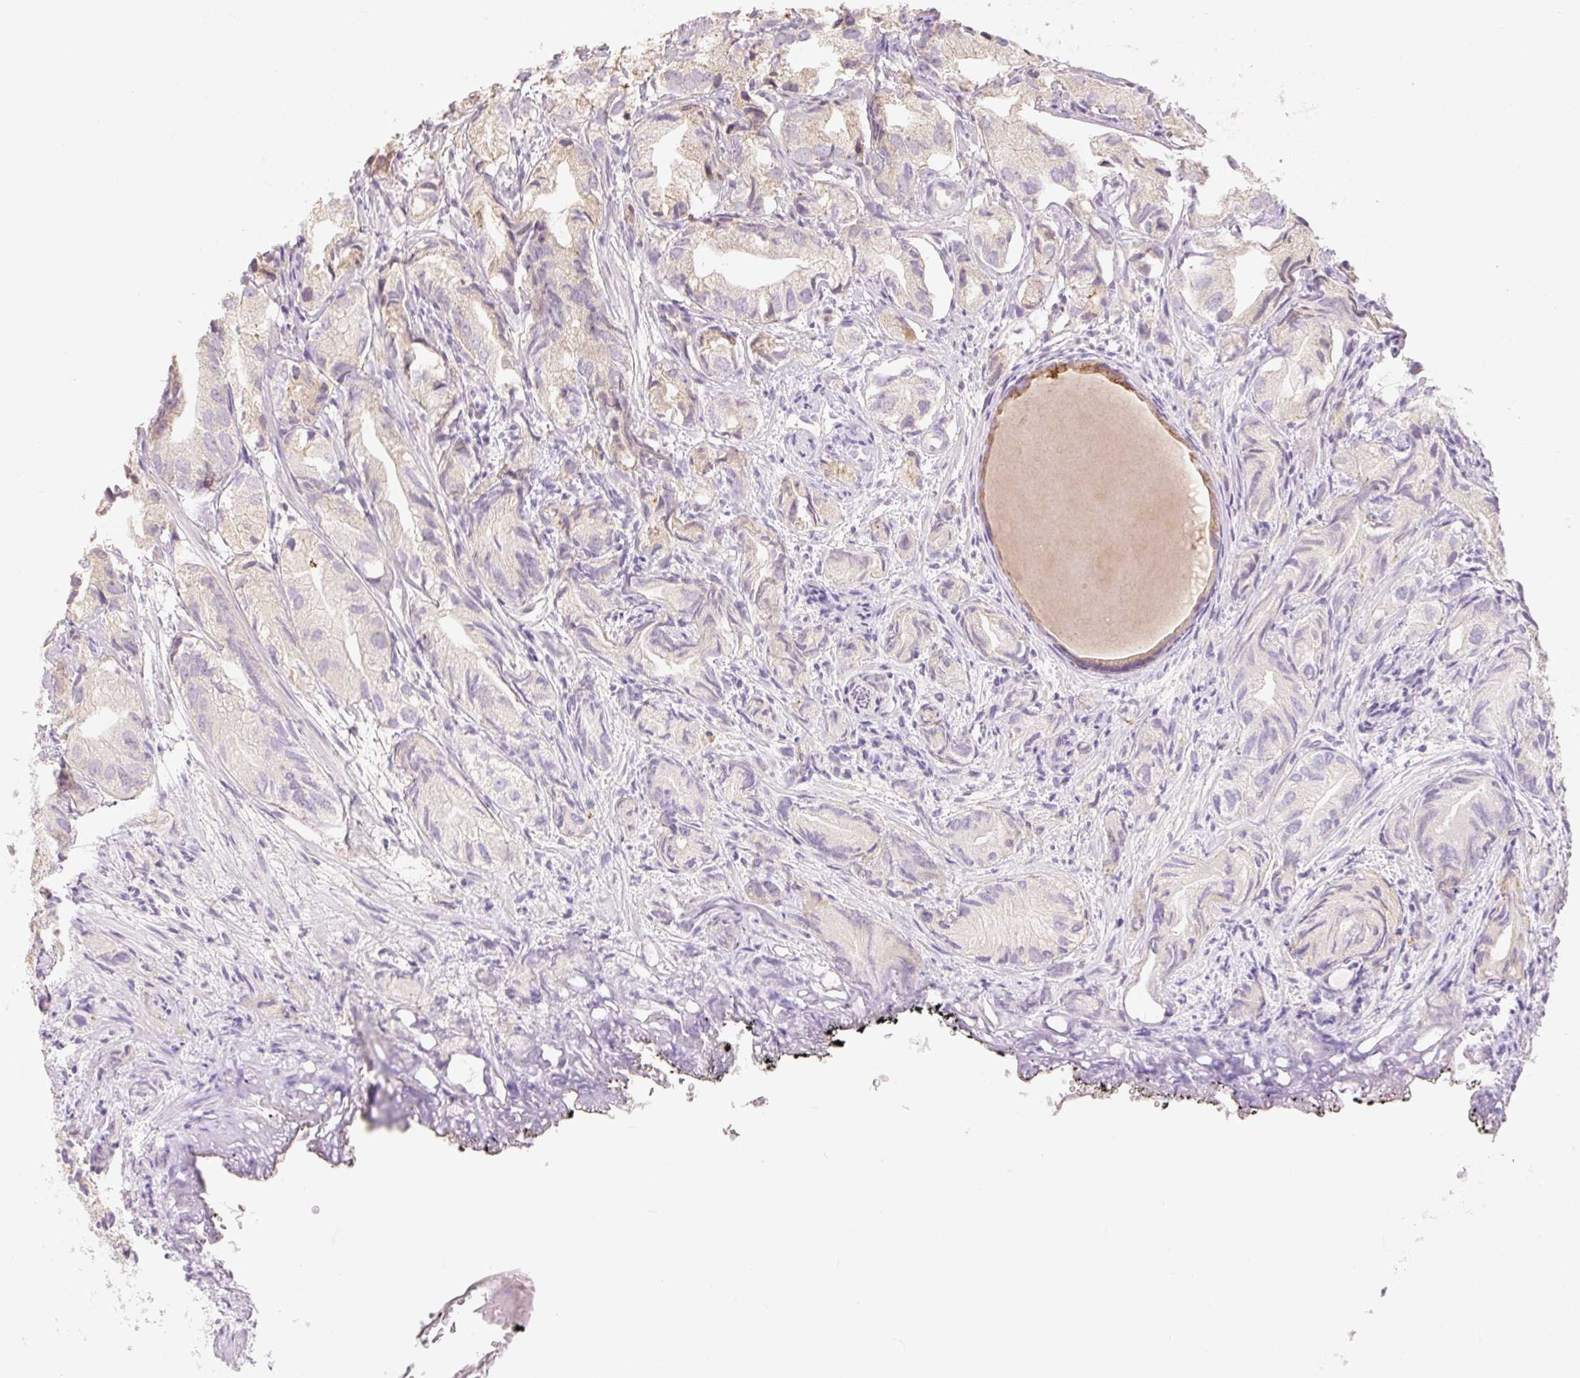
{"staining": {"intensity": "negative", "quantity": "none", "location": "none"}, "tissue": "prostate cancer", "cell_type": "Tumor cells", "image_type": "cancer", "snomed": [{"axis": "morphology", "description": "Adenocarcinoma, High grade"}, {"axis": "topography", "description": "Prostate"}], "caption": "This is a micrograph of IHC staining of prostate cancer, which shows no positivity in tumor cells. (DAB (3,3'-diaminobenzidine) IHC, high magnification).", "gene": "MIA2", "patient": {"sex": "male", "age": 82}}